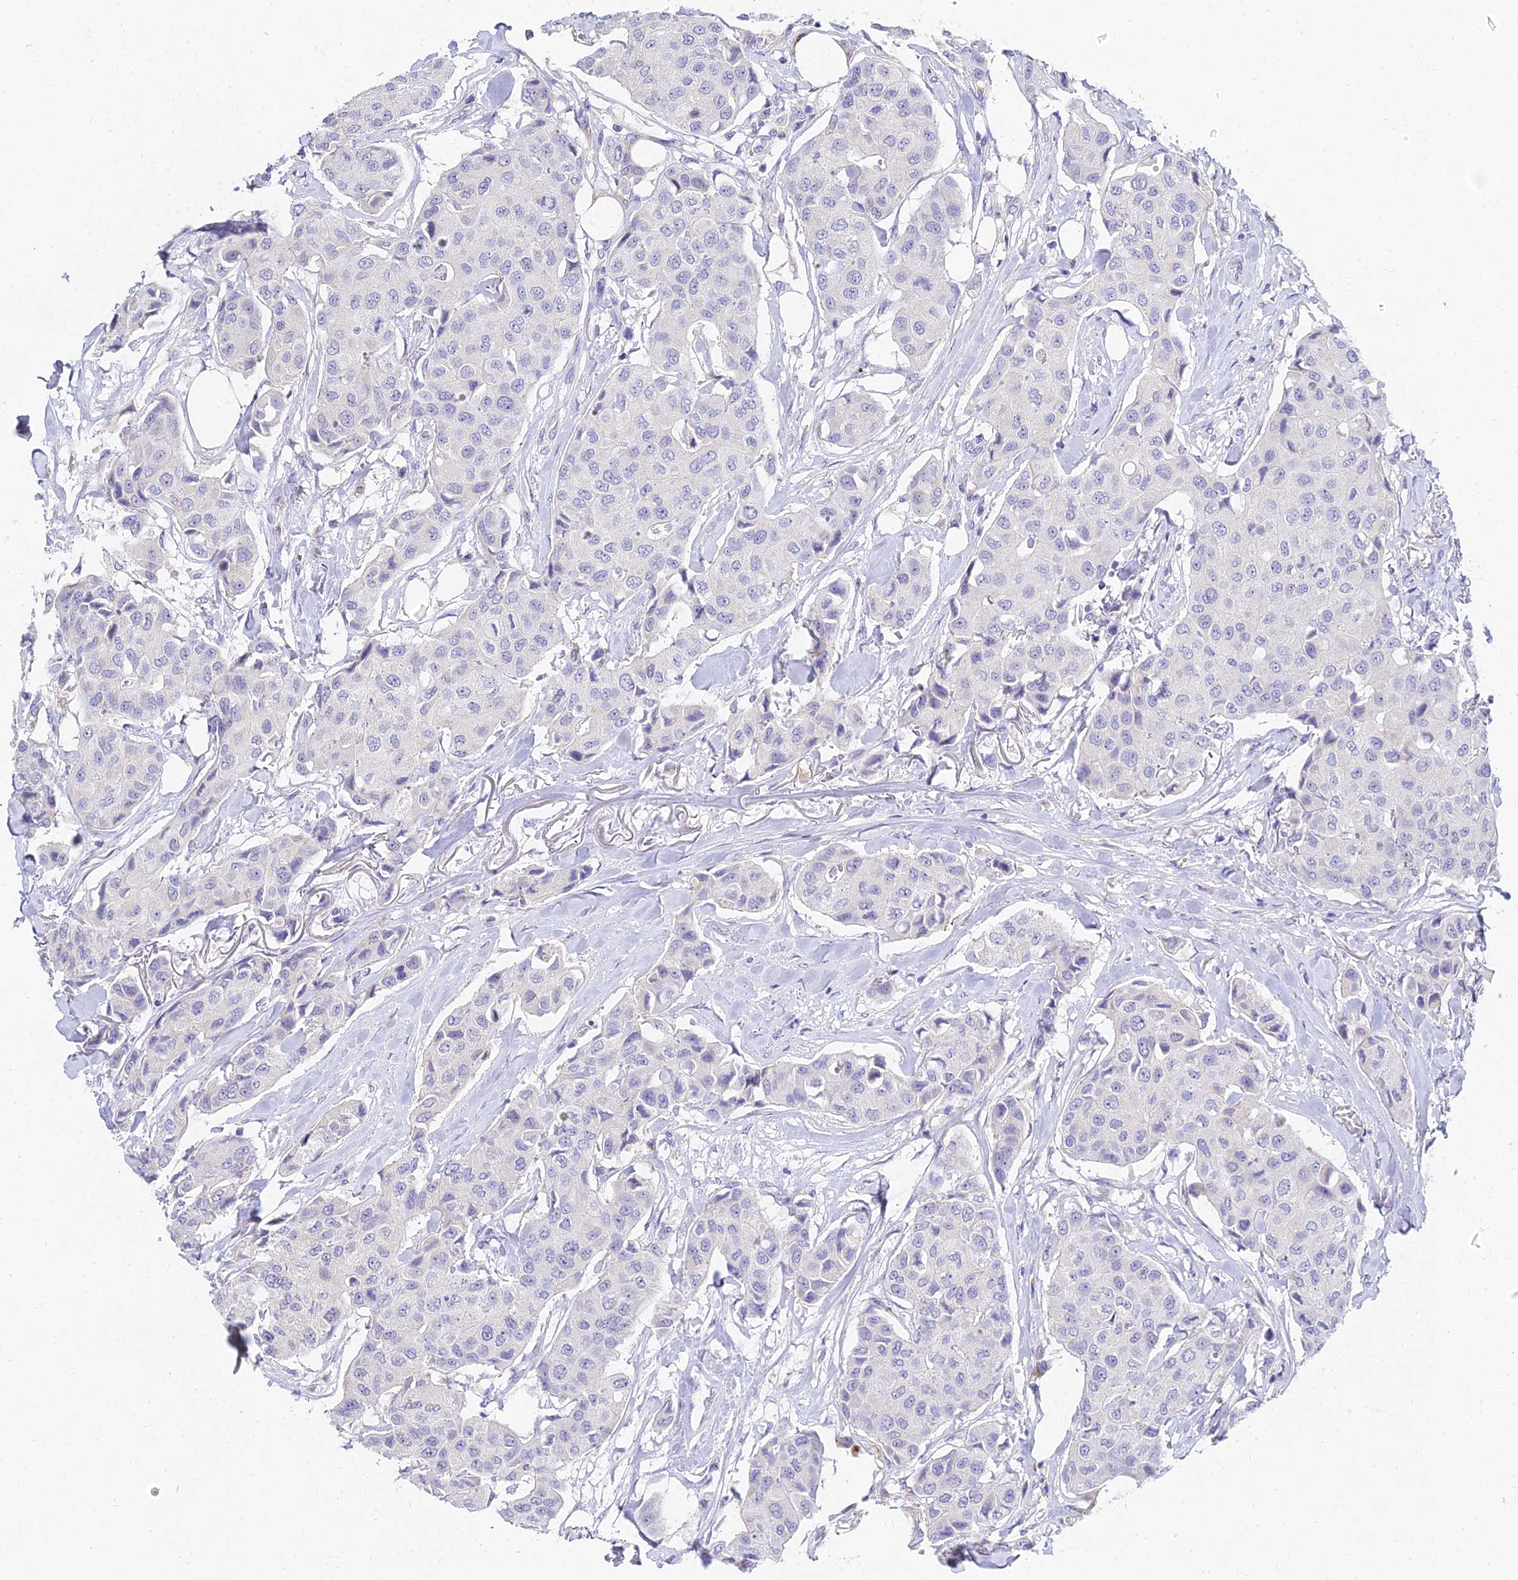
{"staining": {"intensity": "negative", "quantity": "none", "location": "none"}, "tissue": "breast cancer", "cell_type": "Tumor cells", "image_type": "cancer", "snomed": [{"axis": "morphology", "description": "Duct carcinoma"}, {"axis": "topography", "description": "Breast"}], "caption": "High magnification brightfield microscopy of breast cancer (invasive ductal carcinoma) stained with DAB (3,3'-diaminobenzidine) (brown) and counterstained with hematoxylin (blue): tumor cells show no significant positivity.", "gene": "VWC2L", "patient": {"sex": "female", "age": 80}}